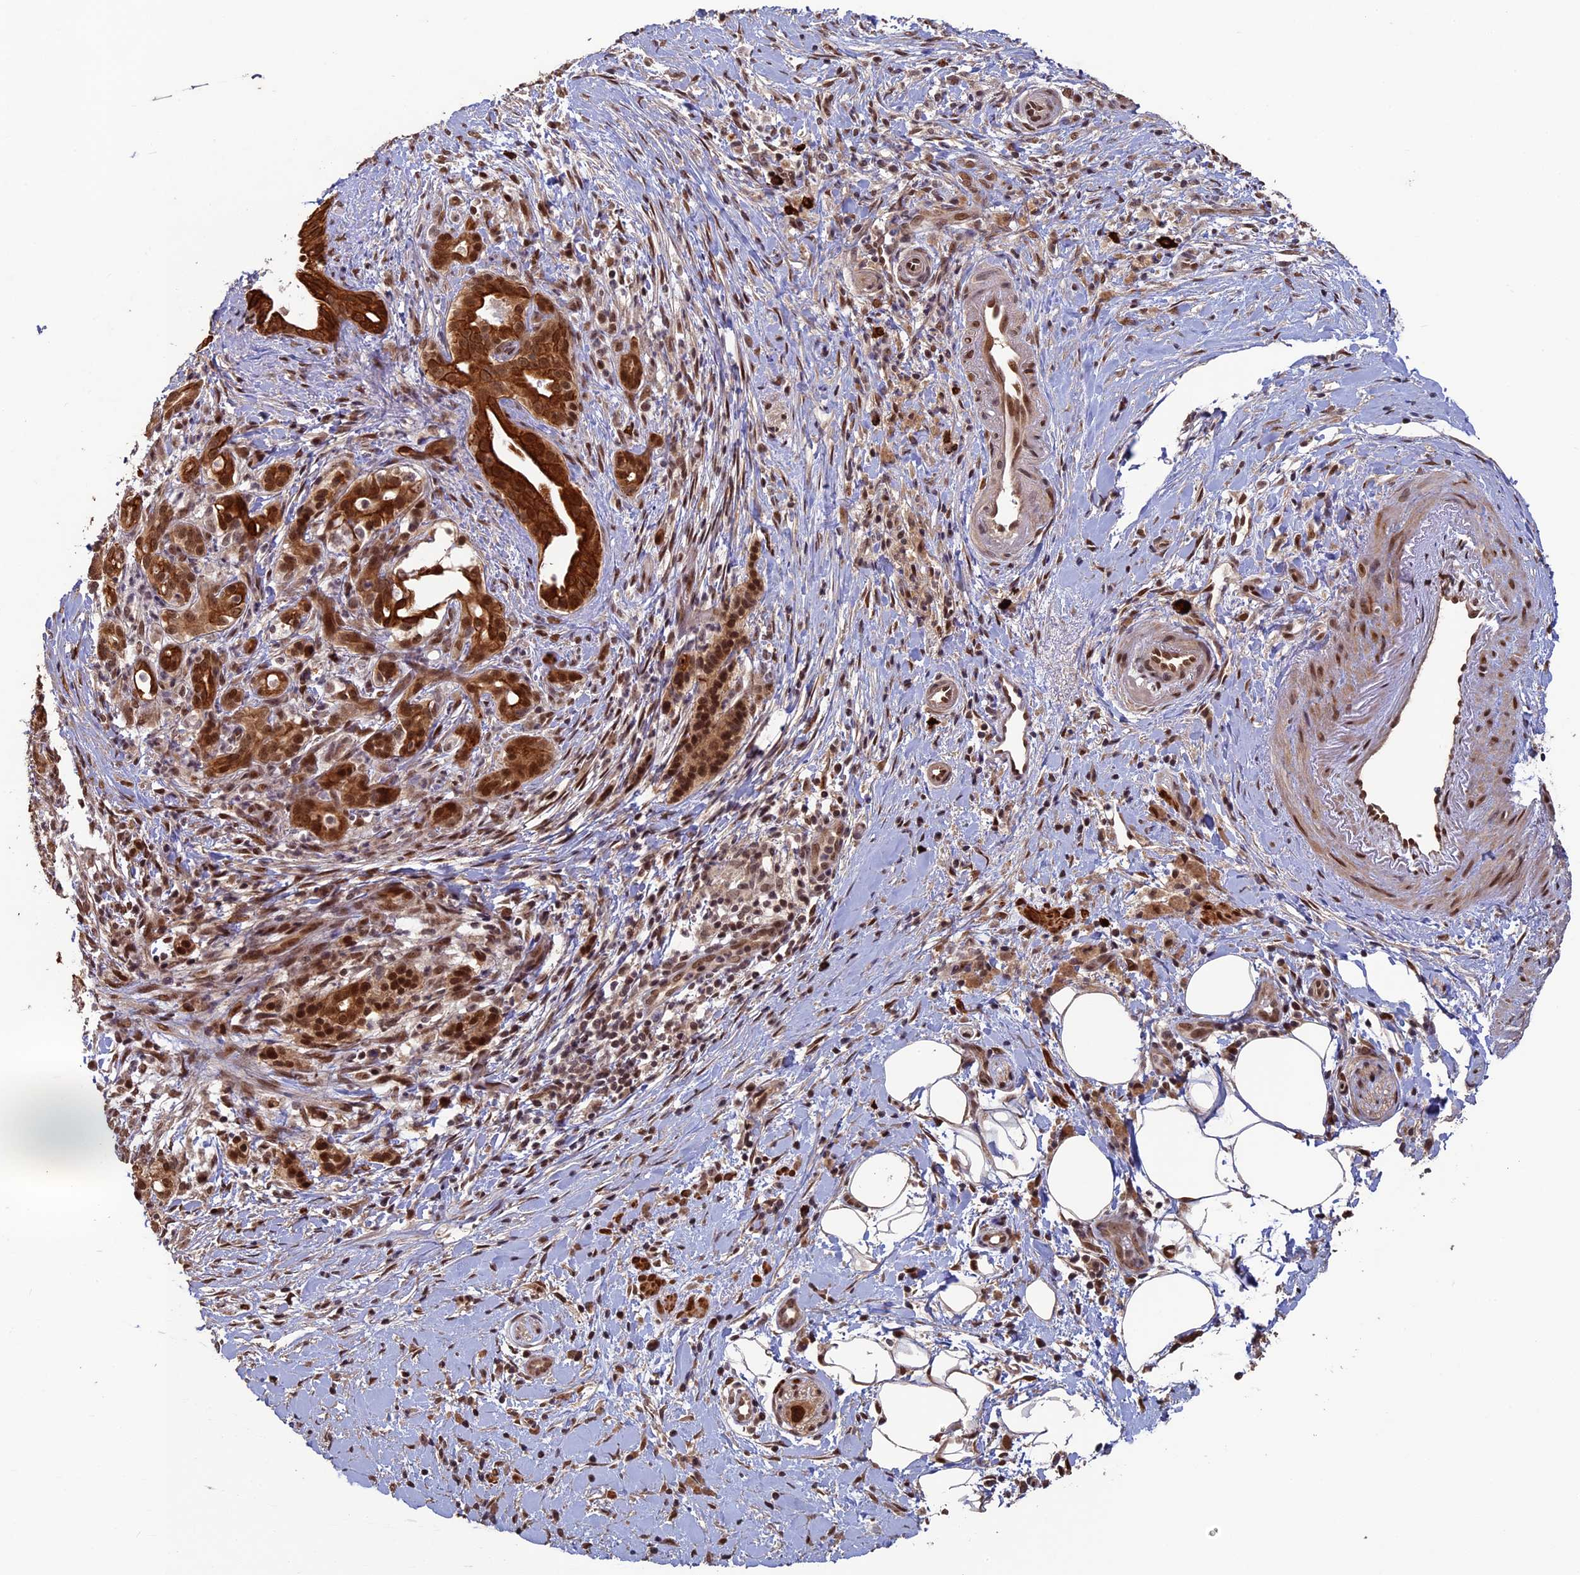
{"staining": {"intensity": "strong", "quantity": ">75%", "location": "cytoplasmic/membranous,nuclear"}, "tissue": "pancreatic cancer", "cell_type": "Tumor cells", "image_type": "cancer", "snomed": [{"axis": "morphology", "description": "Adenocarcinoma, NOS"}, {"axis": "topography", "description": "Pancreas"}], "caption": "A photomicrograph showing strong cytoplasmic/membranous and nuclear staining in approximately >75% of tumor cells in pancreatic cancer (adenocarcinoma), as visualized by brown immunohistochemical staining.", "gene": "NAE1", "patient": {"sex": "male", "age": 58}}